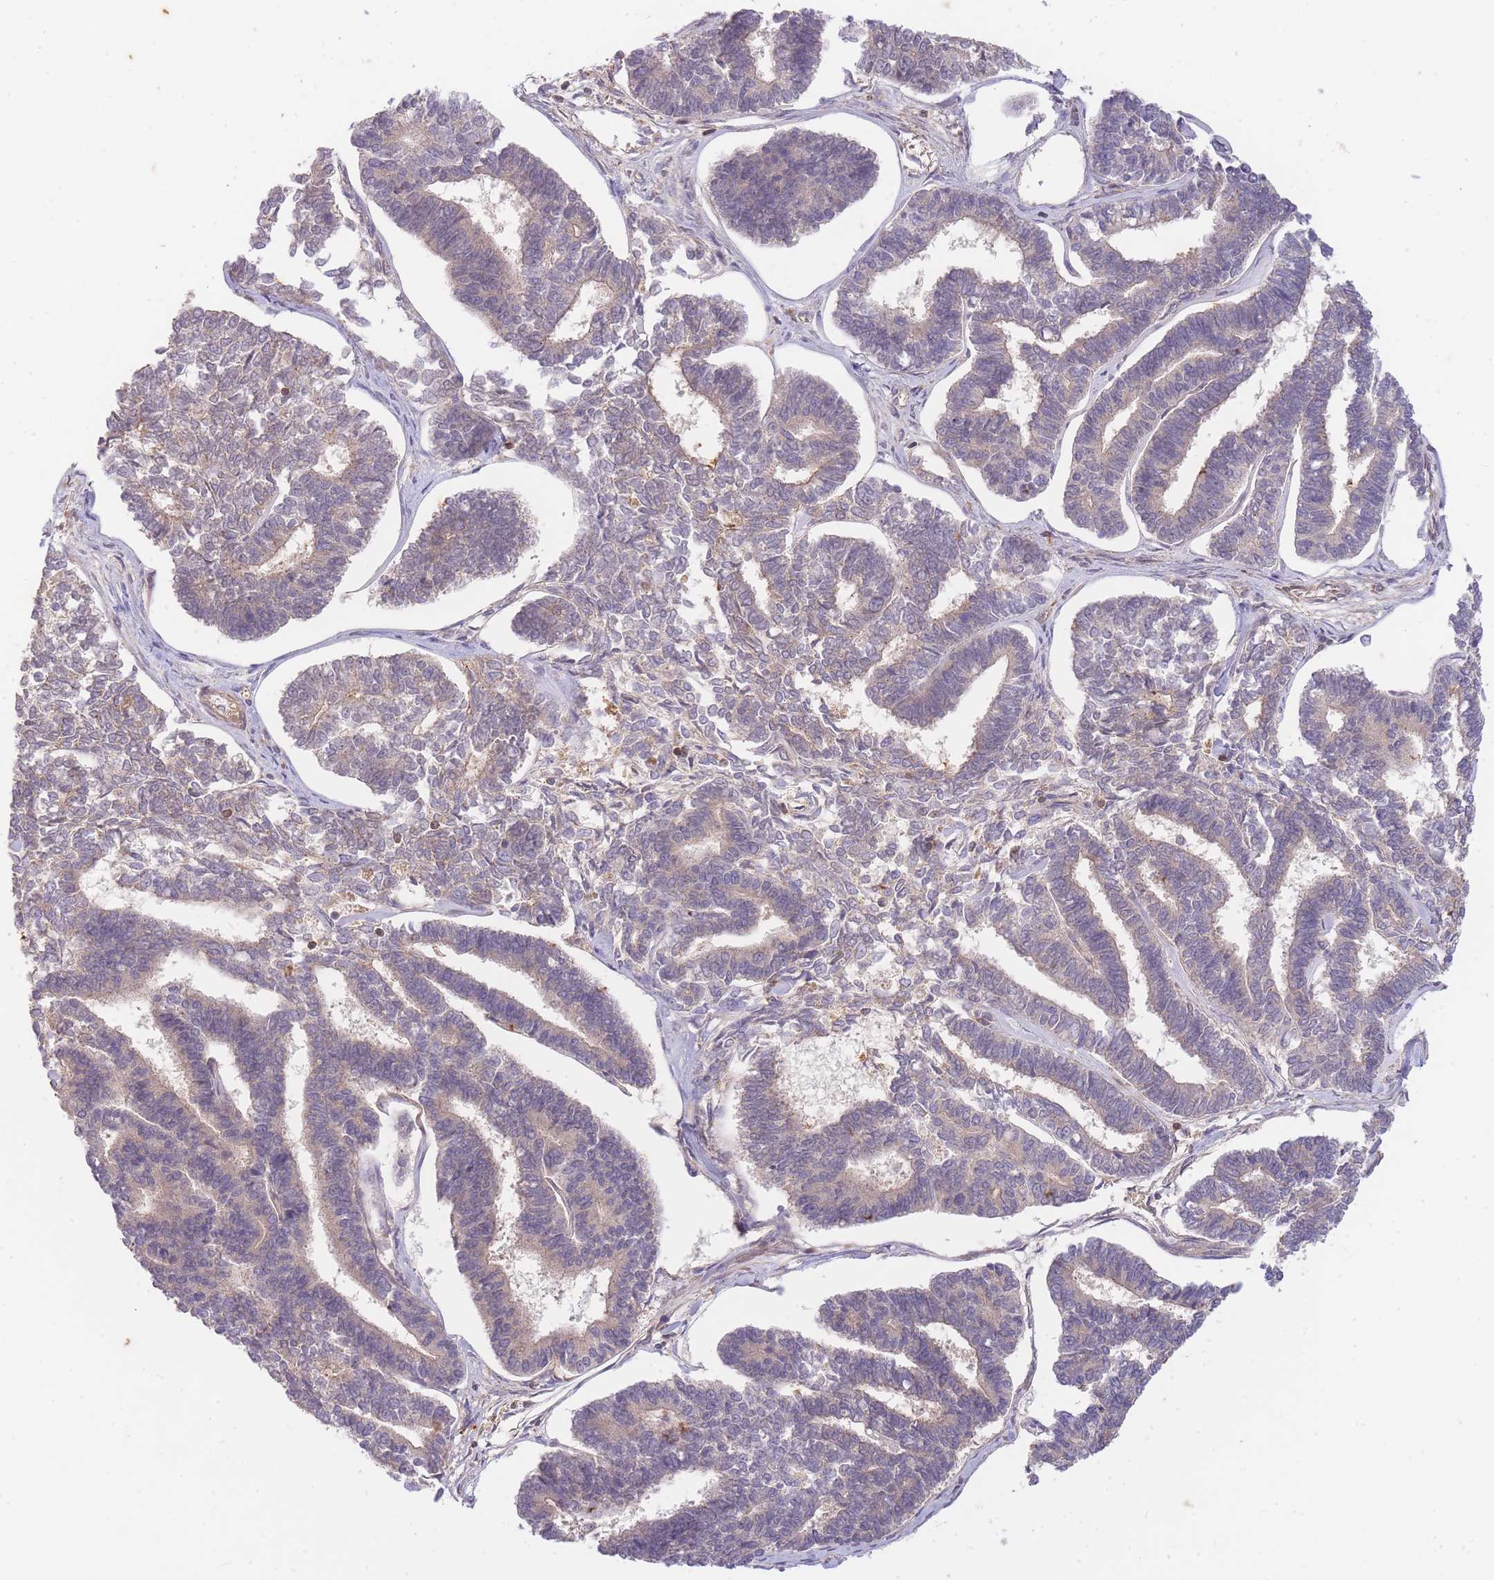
{"staining": {"intensity": "weak", "quantity": "25%-75%", "location": "cytoplasmic/membranous"}, "tissue": "endometrial cancer", "cell_type": "Tumor cells", "image_type": "cancer", "snomed": [{"axis": "morphology", "description": "Adenocarcinoma, NOS"}, {"axis": "topography", "description": "Endometrium"}], "caption": "Endometrial cancer (adenocarcinoma) stained with a protein marker shows weak staining in tumor cells.", "gene": "ST8SIA4", "patient": {"sex": "female", "age": 70}}